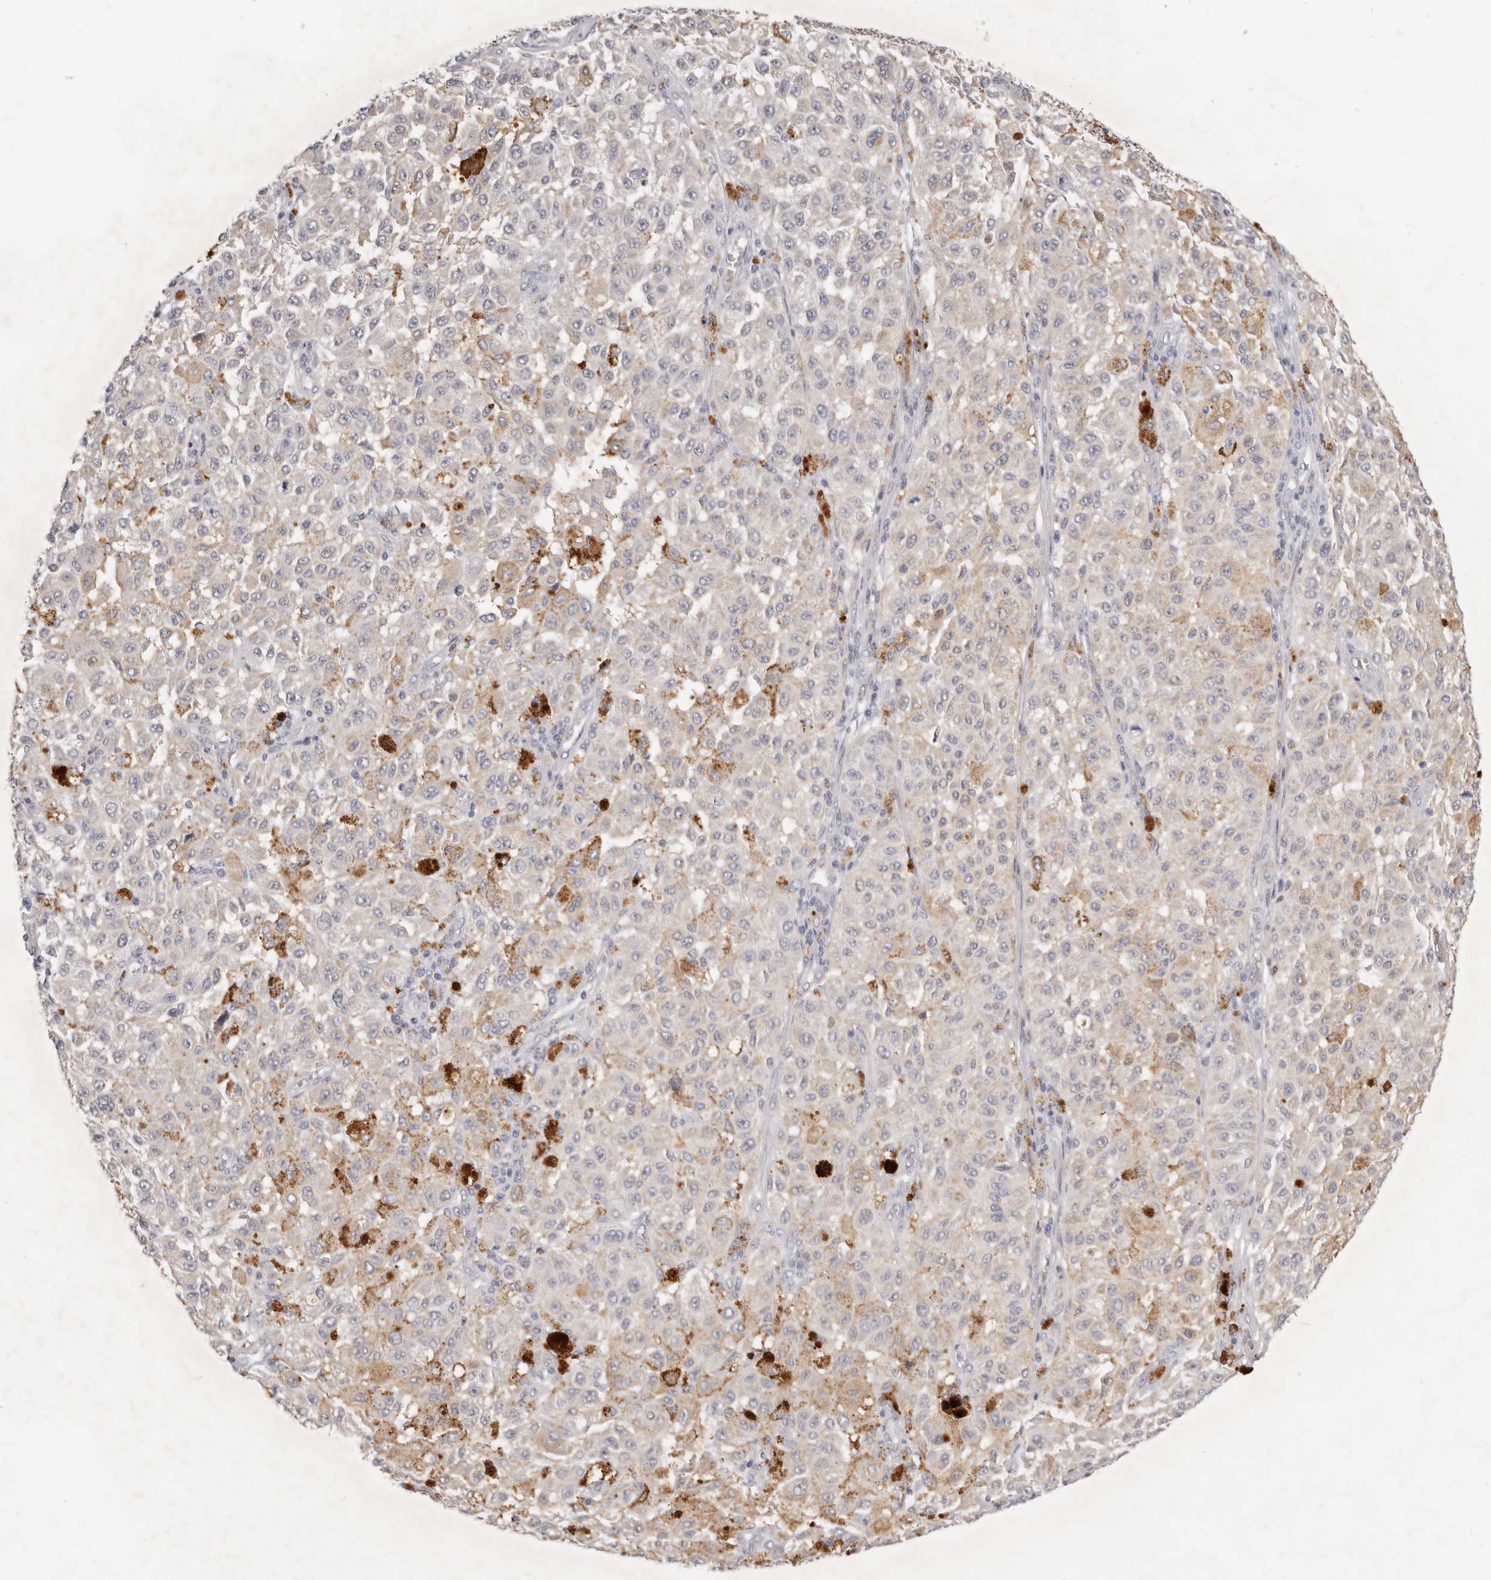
{"staining": {"intensity": "negative", "quantity": "none", "location": "none"}, "tissue": "melanoma", "cell_type": "Tumor cells", "image_type": "cancer", "snomed": [{"axis": "morphology", "description": "Malignant melanoma, NOS"}, {"axis": "topography", "description": "Skin"}], "caption": "High power microscopy histopathology image of an IHC photomicrograph of melanoma, revealing no significant staining in tumor cells. (Stains: DAB (3,3'-diaminobenzidine) IHC with hematoxylin counter stain, Microscopy: brightfield microscopy at high magnification).", "gene": "TFB2M", "patient": {"sex": "female", "age": 64}}